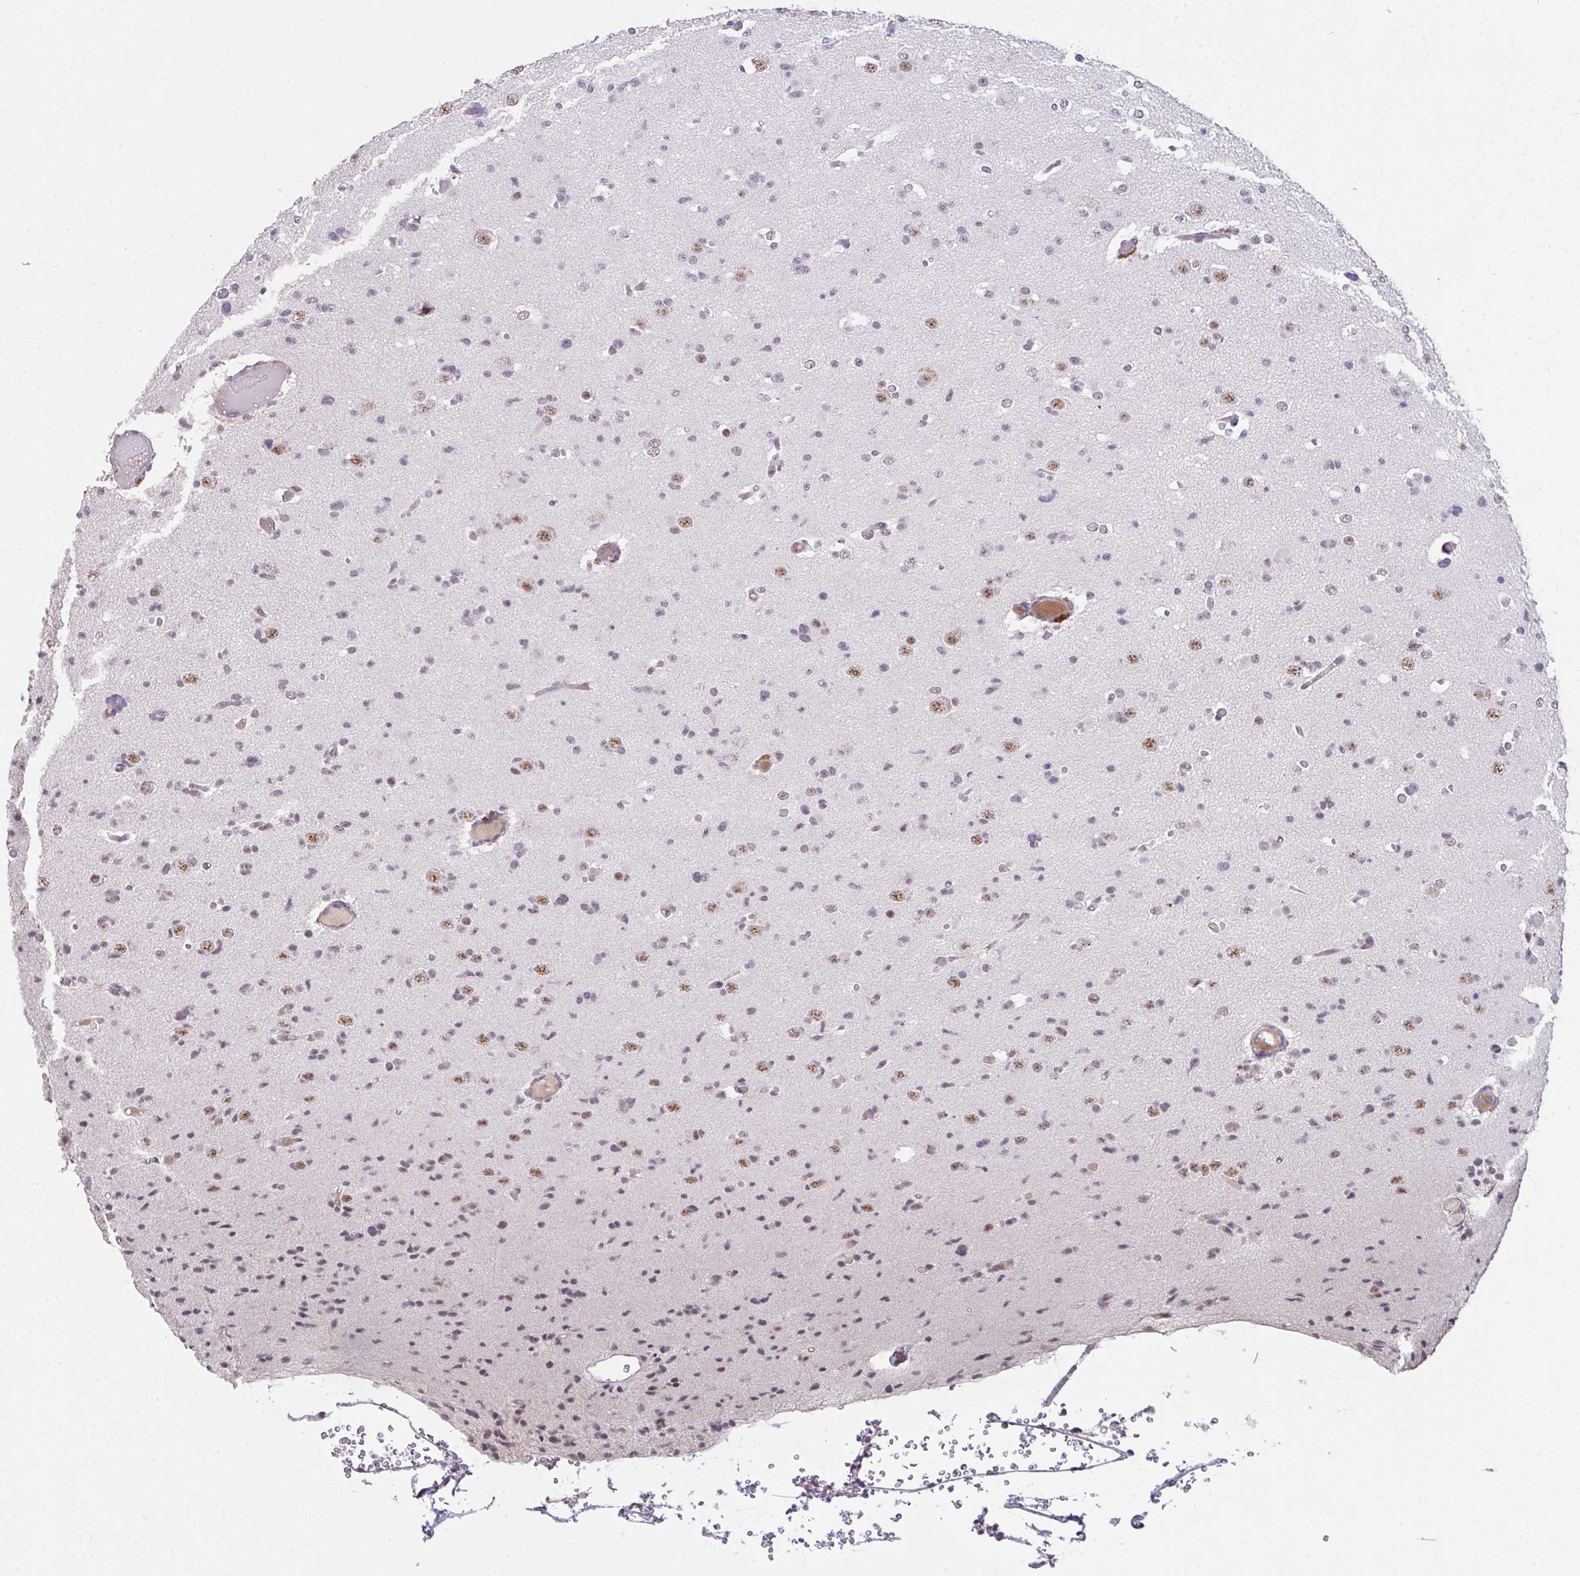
{"staining": {"intensity": "moderate", "quantity": "<25%", "location": "nuclear"}, "tissue": "glioma", "cell_type": "Tumor cells", "image_type": "cancer", "snomed": [{"axis": "morphology", "description": "Glioma, malignant, Low grade"}, {"axis": "topography", "description": "Brain"}], "caption": "A micrograph showing moderate nuclear staining in approximately <25% of tumor cells in glioma, as visualized by brown immunohistochemical staining.", "gene": "RBBP6", "patient": {"sex": "female", "age": 22}}